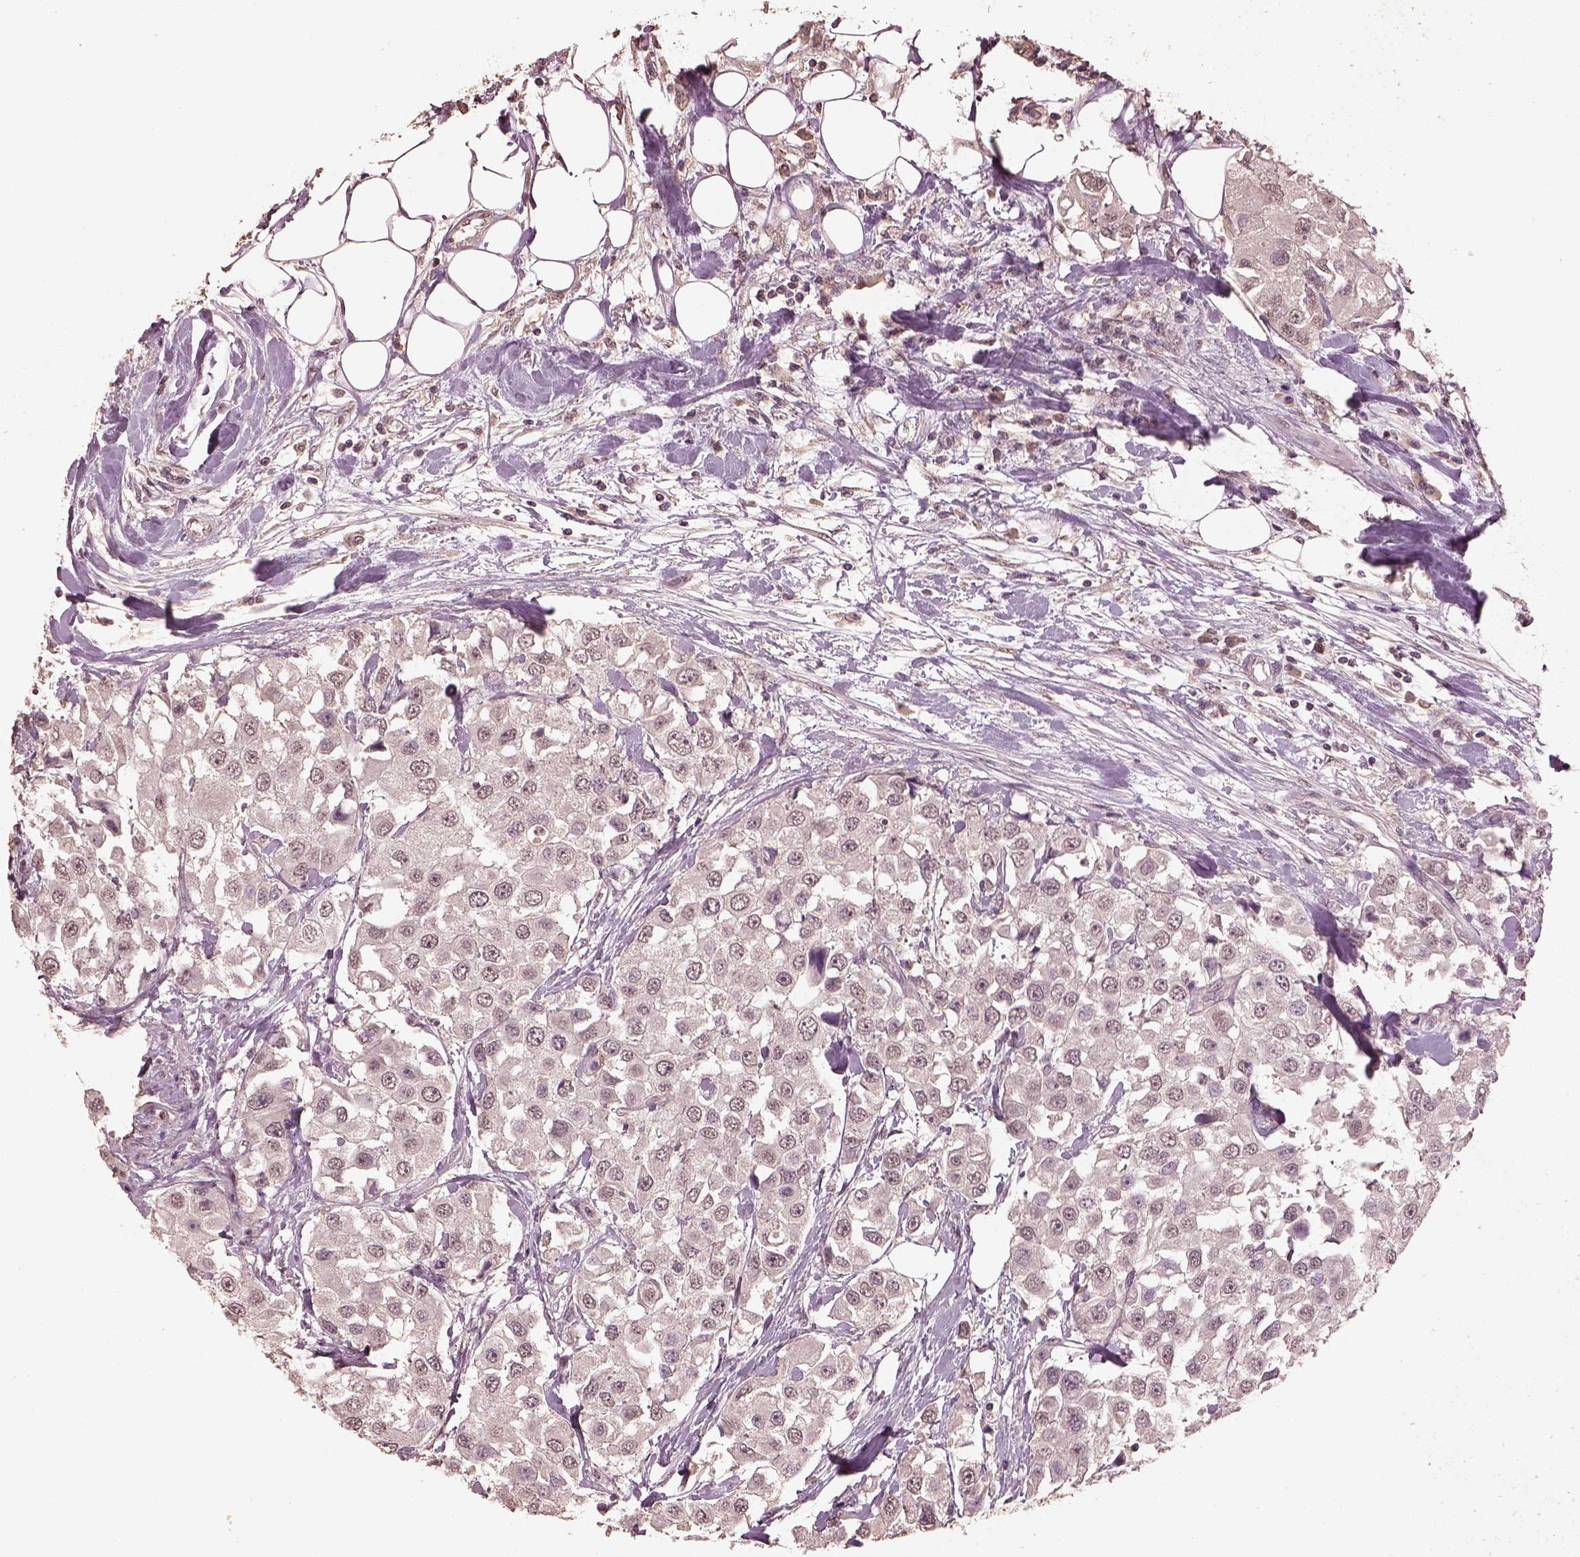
{"staining": {"intensity": "negative", "quantity": "none", "location": "none"}, "tissue": "urothelial cancer", "cell_type": "Tumor cells", "image_type": "cancer", "snomed": [{"axis": "morphology", "description": "Urothelial carcinoma, High grade"}, {"axis": "topography", "description": "Urinary bladder"}], "caption": "Urothelial cancer stained for a protein using immunohistochemistry (IHC) exhibits no expression tumor cells.", "gene": "CPT1C", "patient": {"sex": "female", "age": 64}}